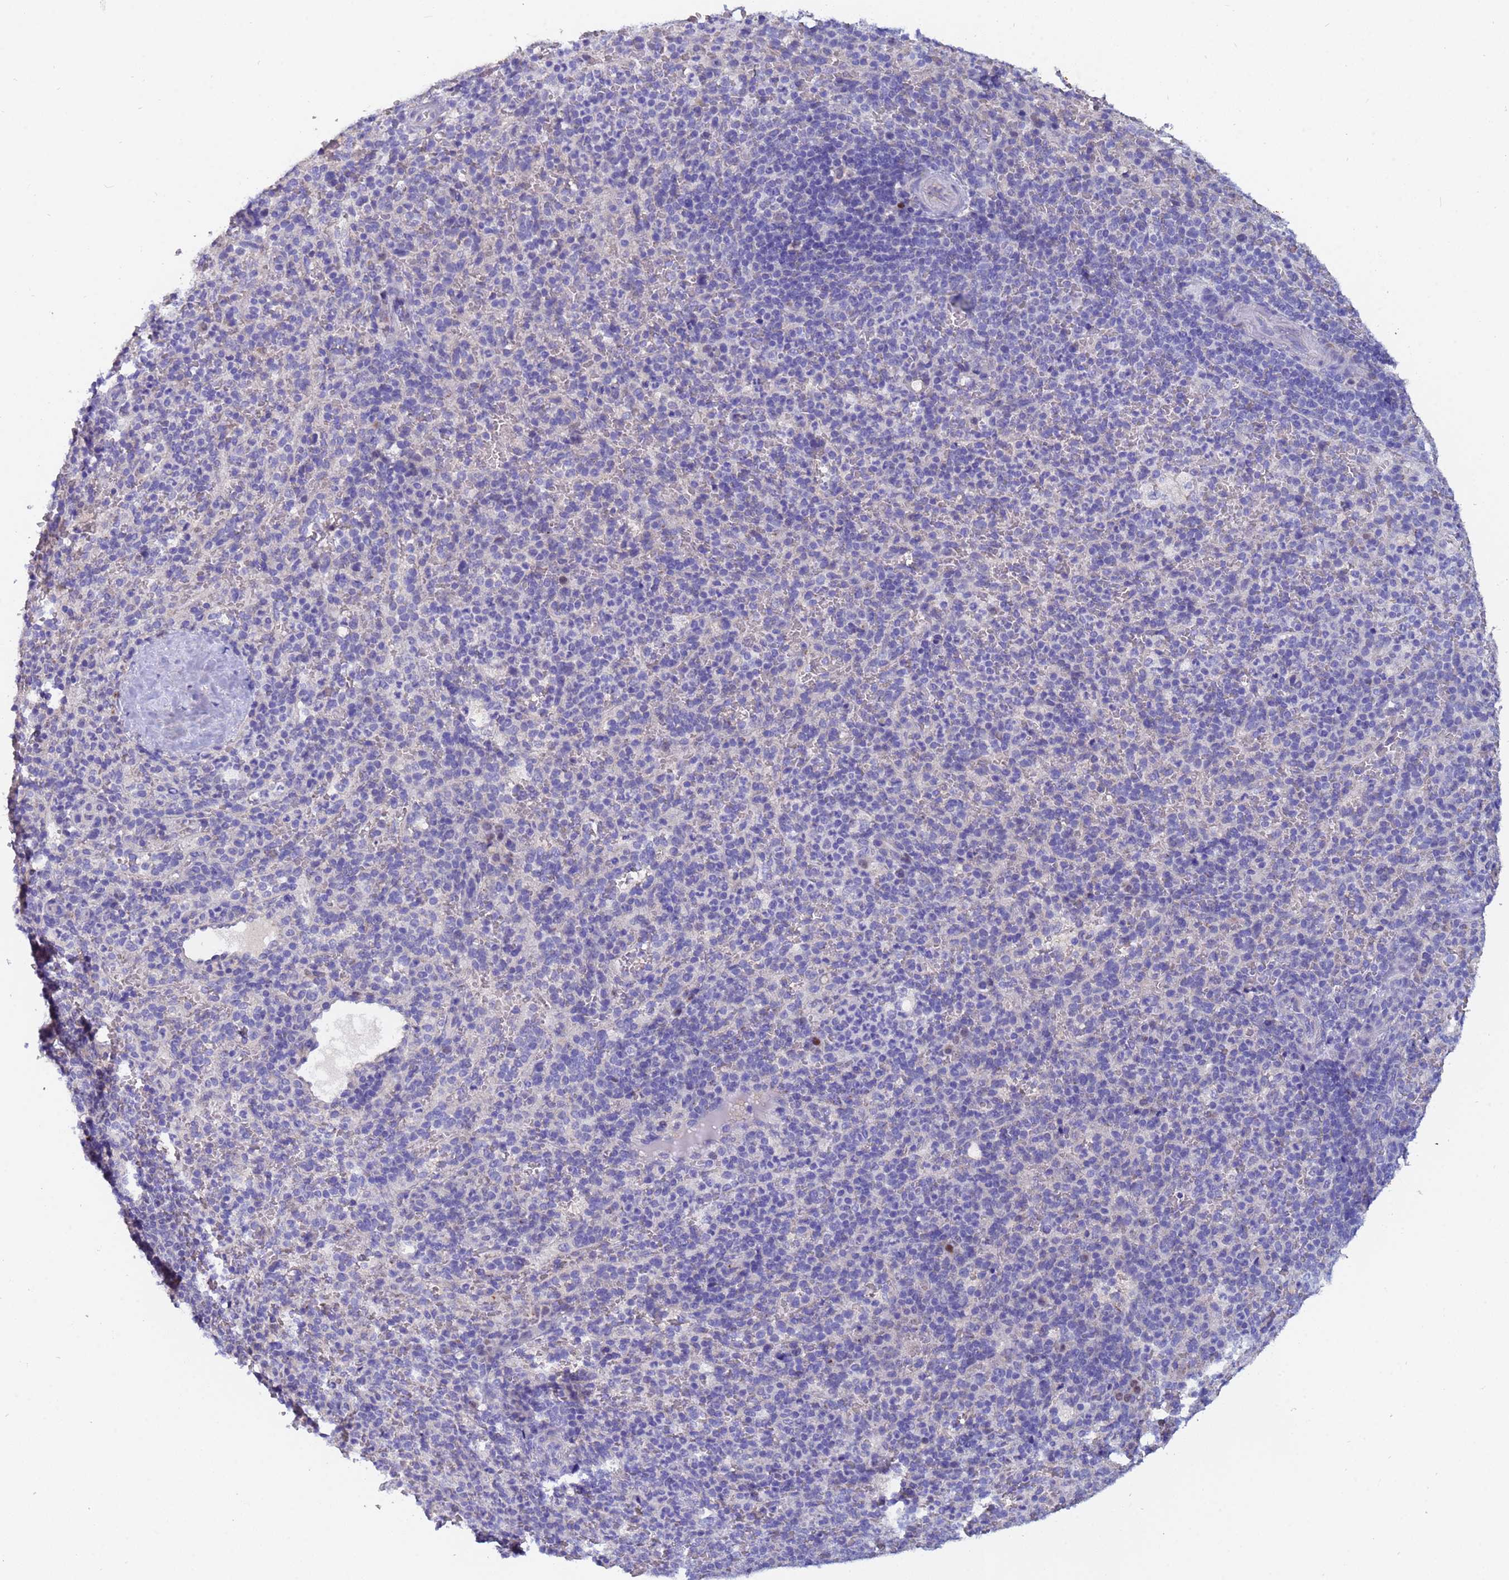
{"staining": {"intensity": "moderate", "quantity": "<25%", "location": "cytoplasmic/membranous"}, "tissue": "spleen", "cell_type": "Cells in red pulp", "image_type": "normal", "snomed": [{"axis": "morphology", "description": "Normal tissue, NOS"}, {"axis": "topography", "description": "Spleen"}], "caption": "Approximately <25% of cells in red pulp in unremarkable spleen reveal moderate cytoplasmic/membranous protein positivity as visualized by brown immunohistochemical staining.", "gene": "IHO1", "patient": {"sex": "female", "age": 21}}